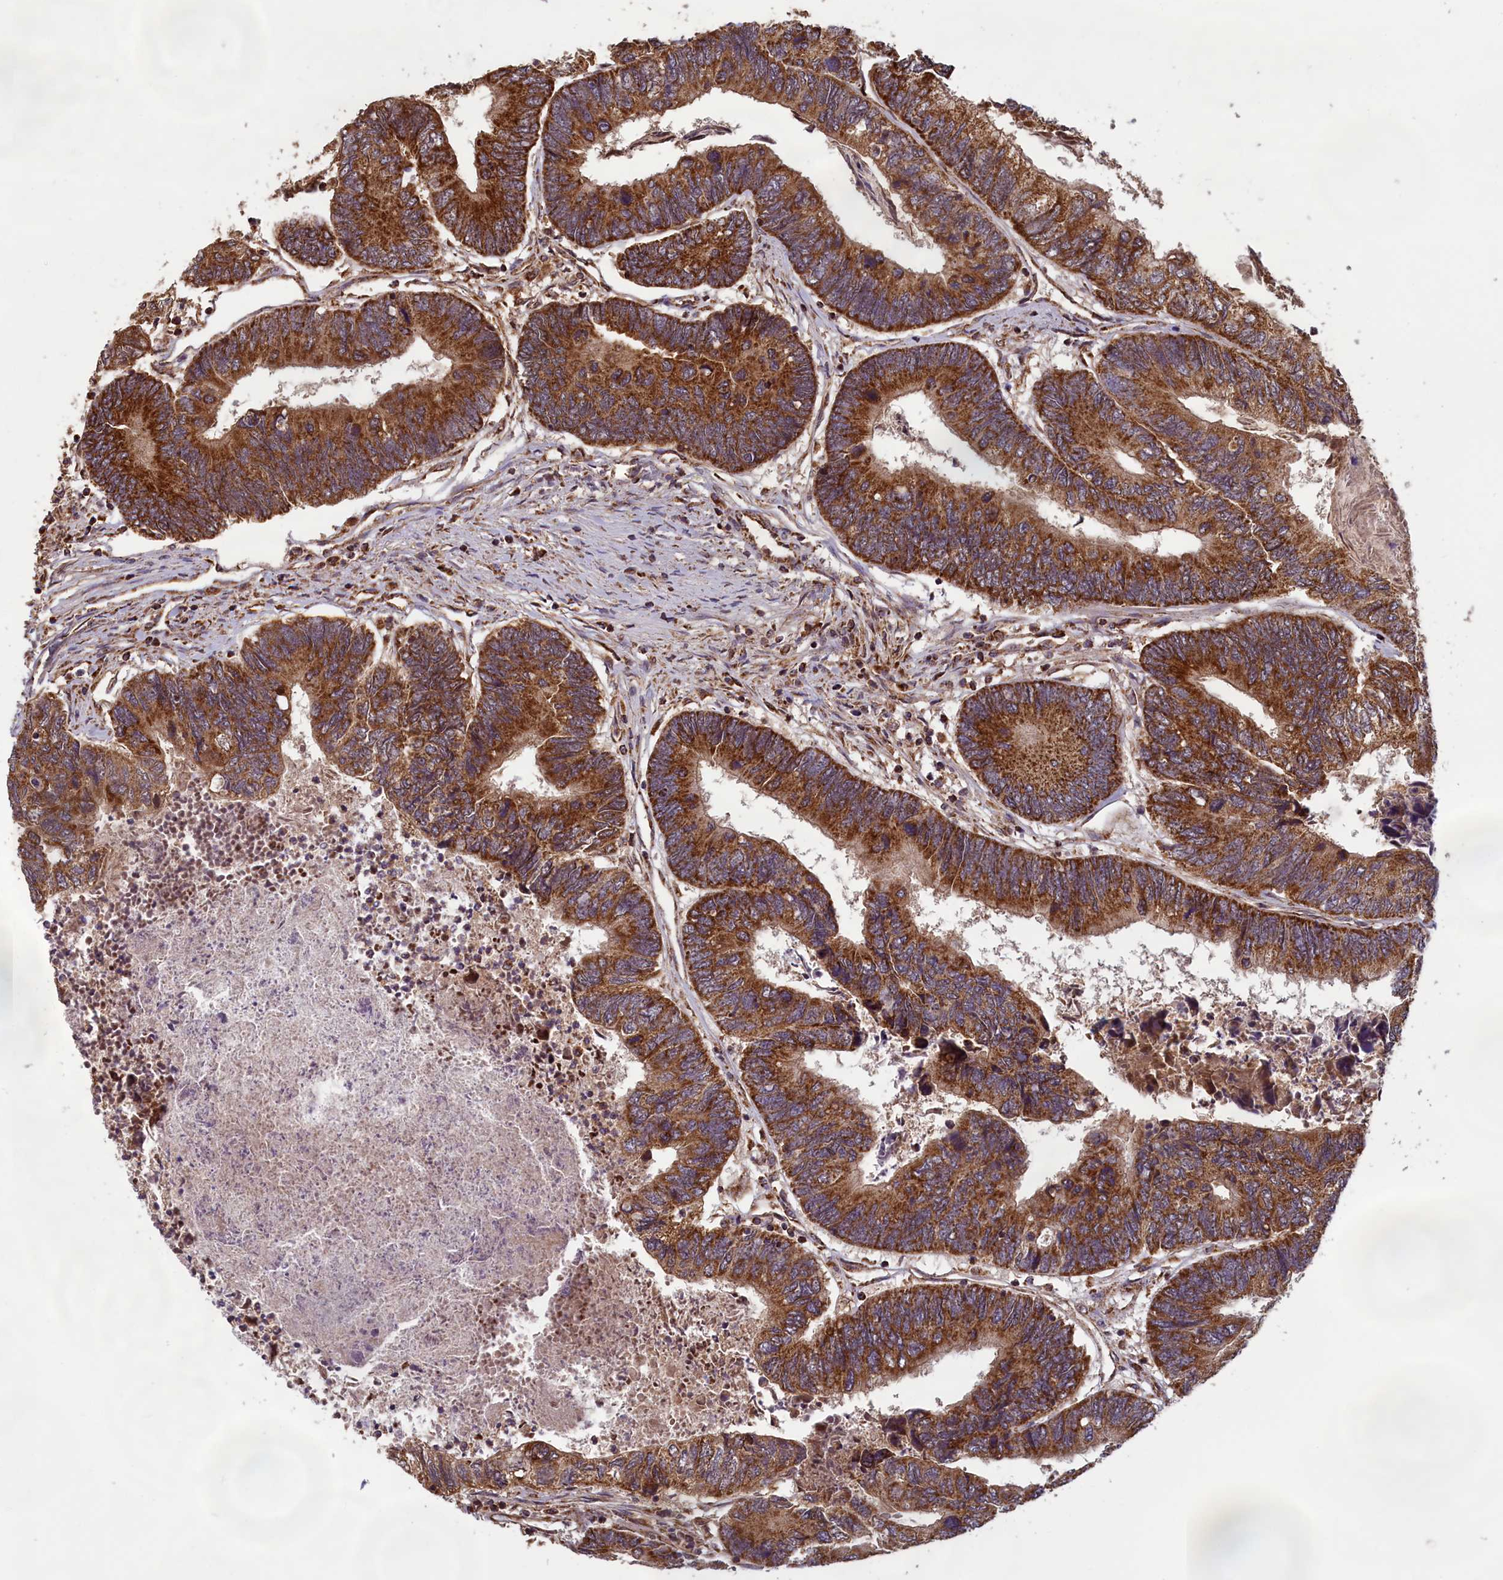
{"staining": {"intensity": "strong", "quantity": ">75%", "location": "cytoplasmic/membranous"}, "tissue": "colorectal cancer", "cell_type": "Tumor cells", "image_type": "cancer", "snomed": [{"axis": "morphology", "description": "Adenocarcinoma, NOS"}, {"axis": "topography", "description": "Colon"}], "caption": "High-magnification brightfield microscopy of colorectal cancer (adenocarcinoma) stained with DAB (3,3'-diaminobenzidine) (brown) and counterstained with hematoxylin (blue). tumor cells exhibit strong cytoplasmic/membranous expression is present in approximately>75% of cells. The staining is performed using DAB brown chromogen to label protein expression. The nuclei are counter-stained blue using hematoxylin.", "gene": "CCDC15", "patient": {"sex": "female", "age": 67}}